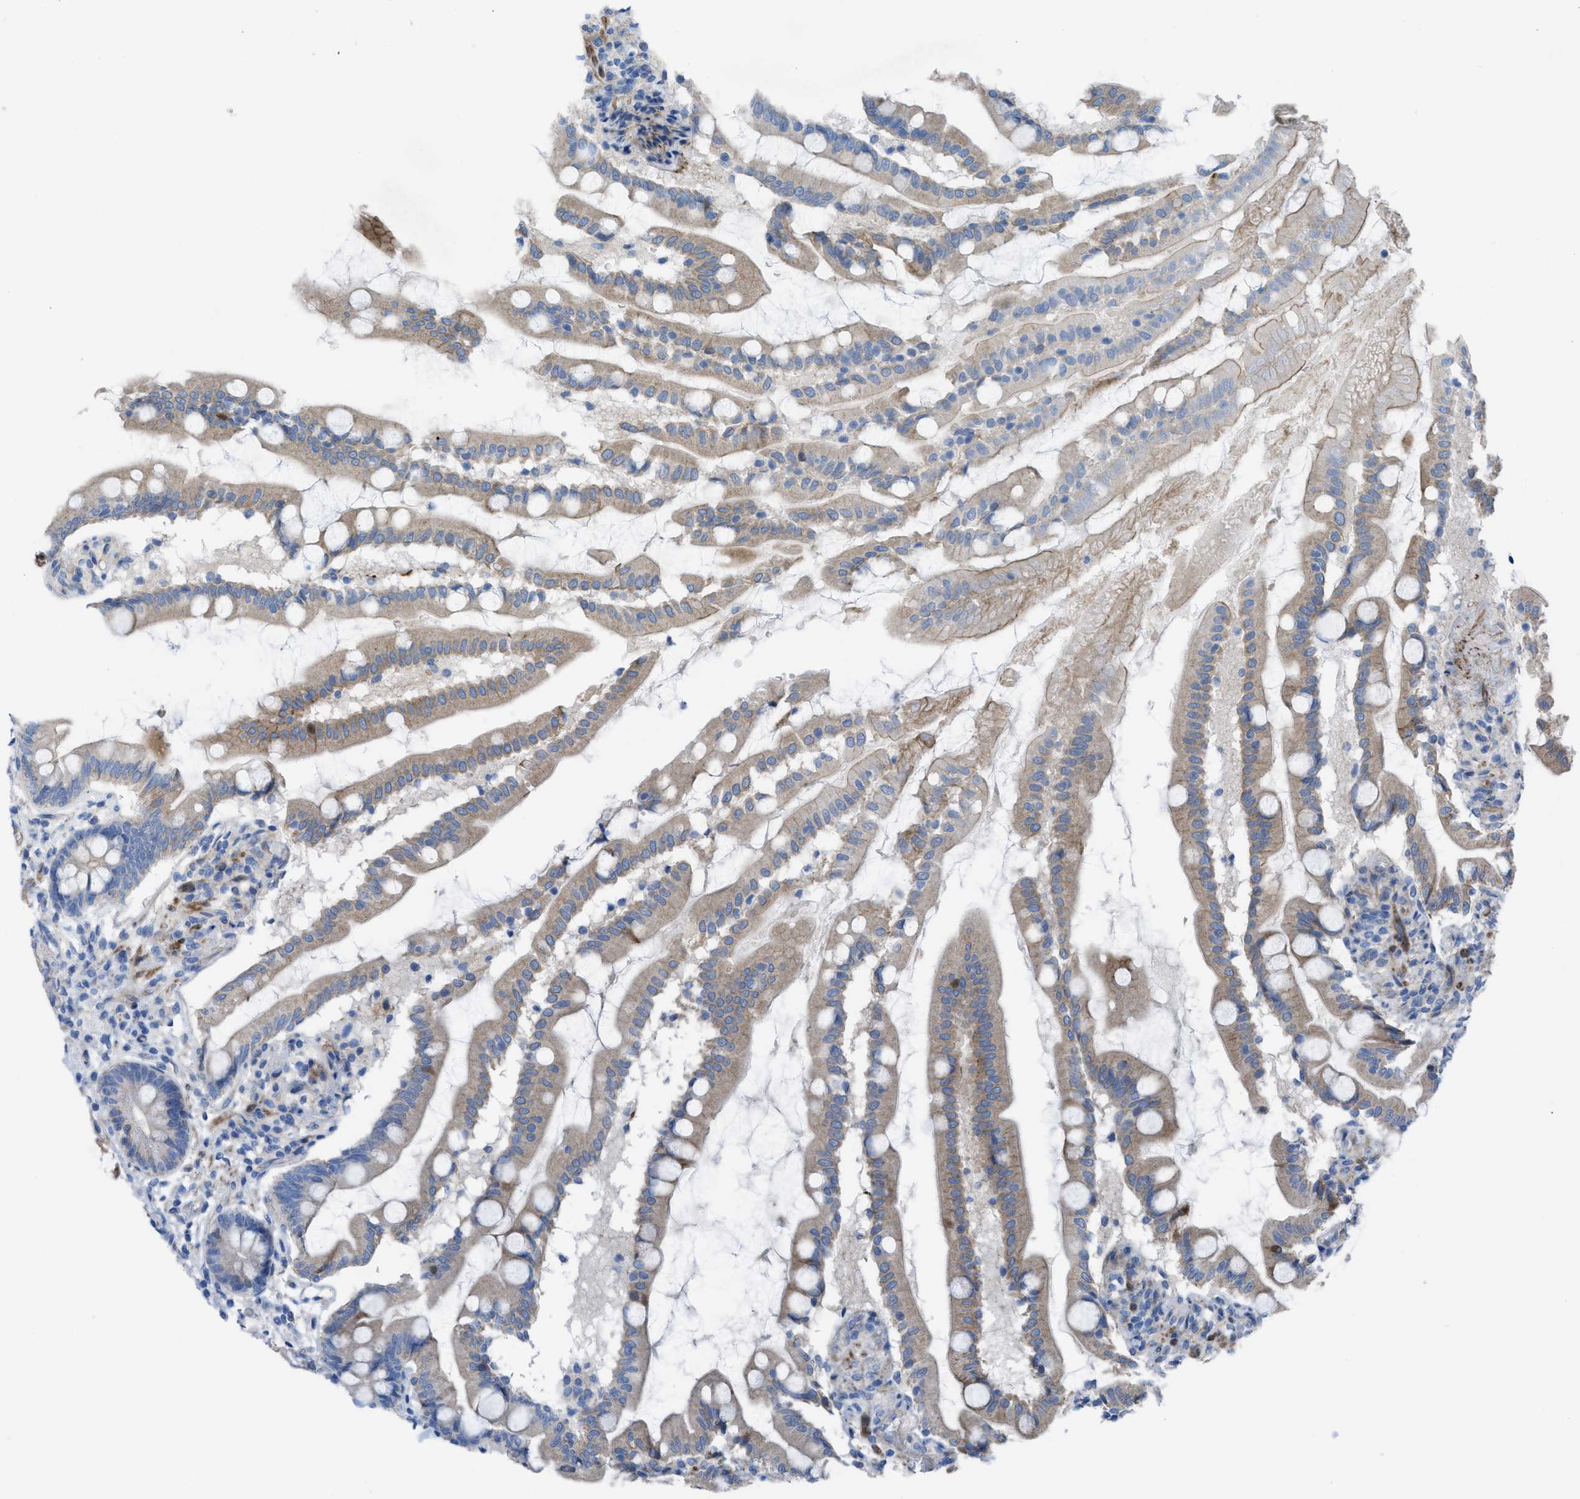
{"staining": {"intensity": "moderate", "quantity": ">75%", "location": "cytoplasmic/membranous"}, "tissue": "small intestine", "cell_type": "Glandular cells", "image_type": "normal", "snomed": [{"axis": "morphology", "description": "Normal tissue, NOS"}, {"axis": "topography", "description": "Small intestine"}], "caption": "A photomicrograph showing moderate cytoplasmic/membranous positivity in approximately >75% of glandular cells in unremarkable small intestine, as visualized by brown immunohistochemical staining.", "gene": "KCNH7", "patient": {"sex": "female", "age": 56}}